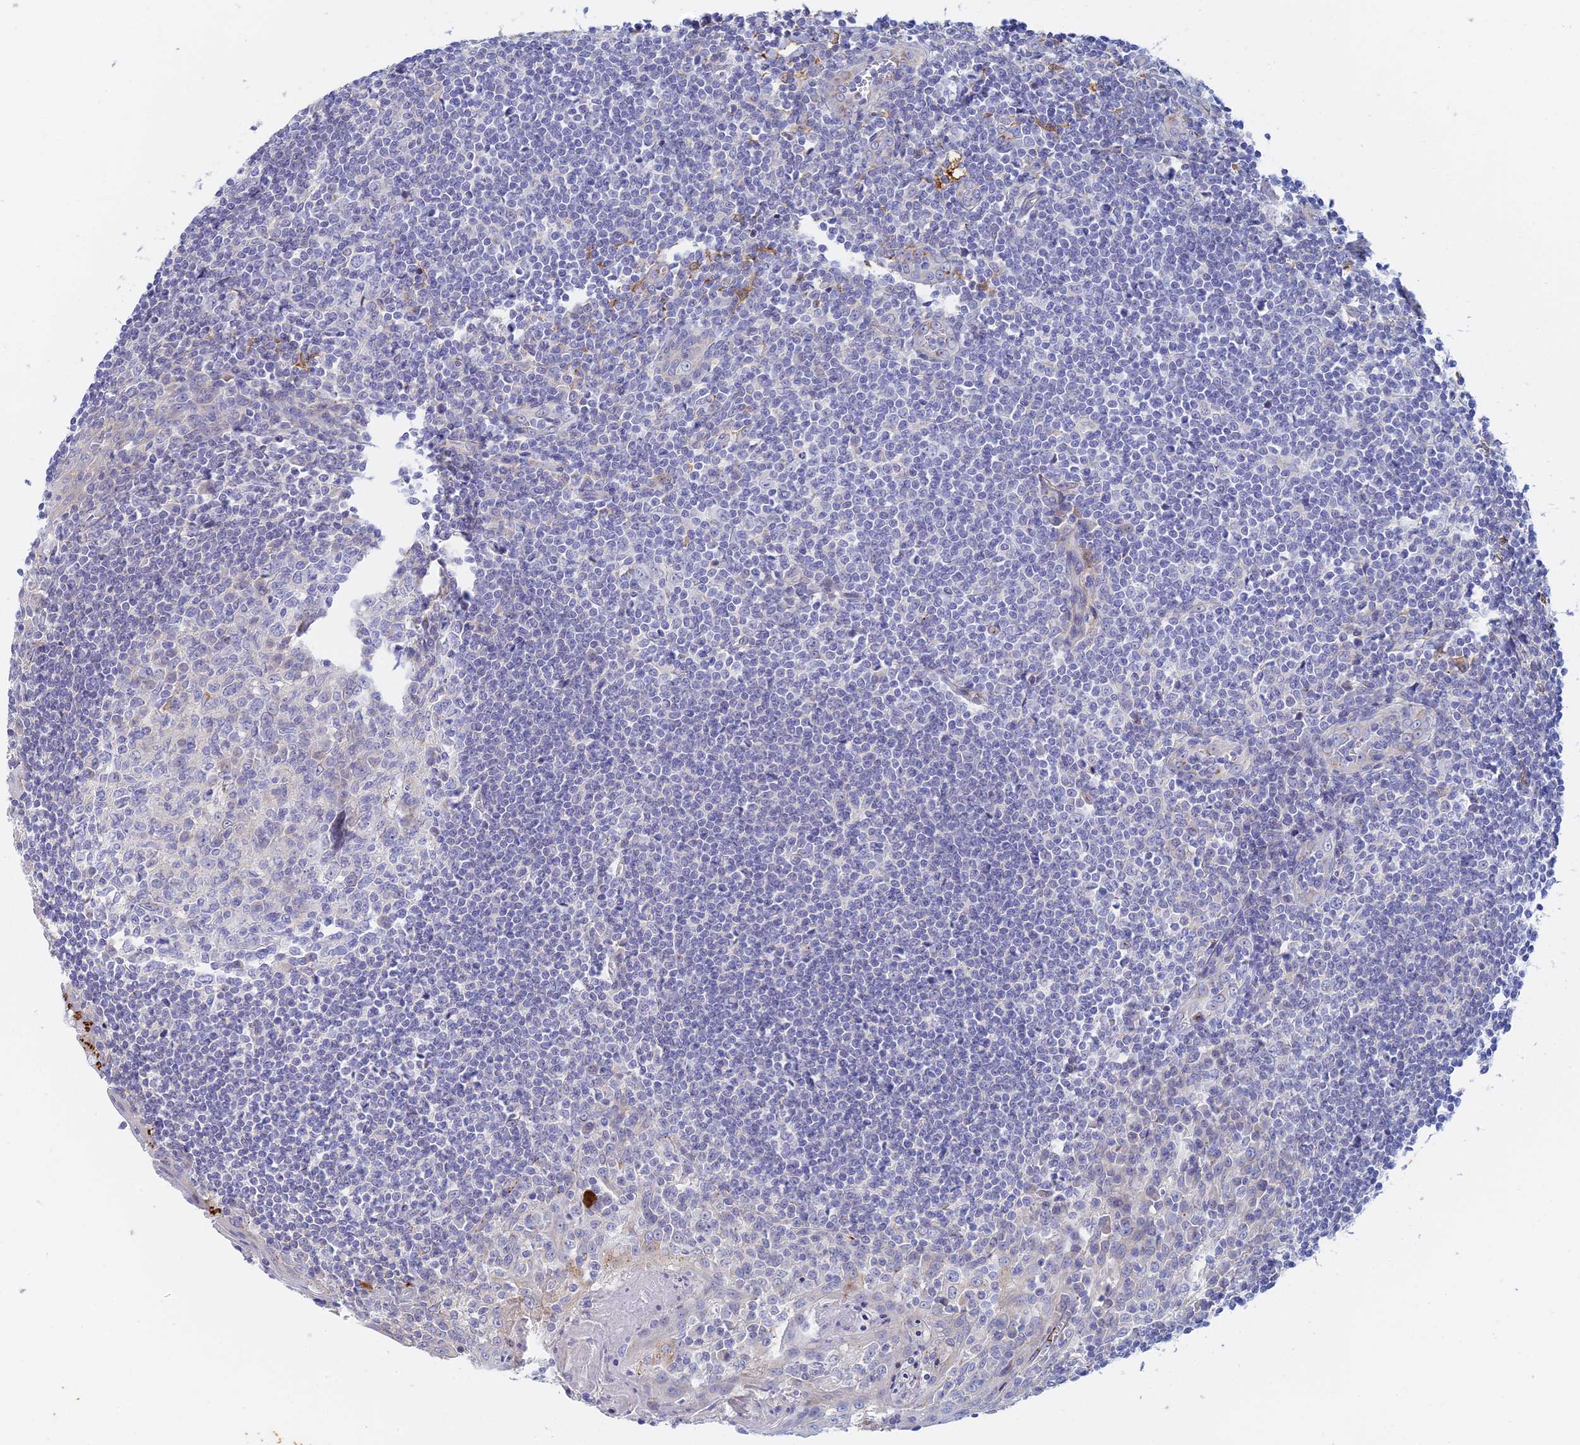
{"staining": {"intensity": "negative", "quantity": "none", "location": "none"}, "tissue": "tonsil", "cell_type": "Germinal center cells", "image_type": "normal", "snomed": [{"axis": "morphology", "description": "Normal tissue, NOS"}, {"axis": "topography", "description": "Tonsil"}], "caption": "The immunohistochemistry (IHC) histopathology image has no significant positivity in germinal center cells of tonsil. (Brightfield microscopy of DAB (3,3'-diaminobenzidine) IHC at high magnification).", "gene": "SLC24A3", "patient": {"sex": "male", "age": 27}}